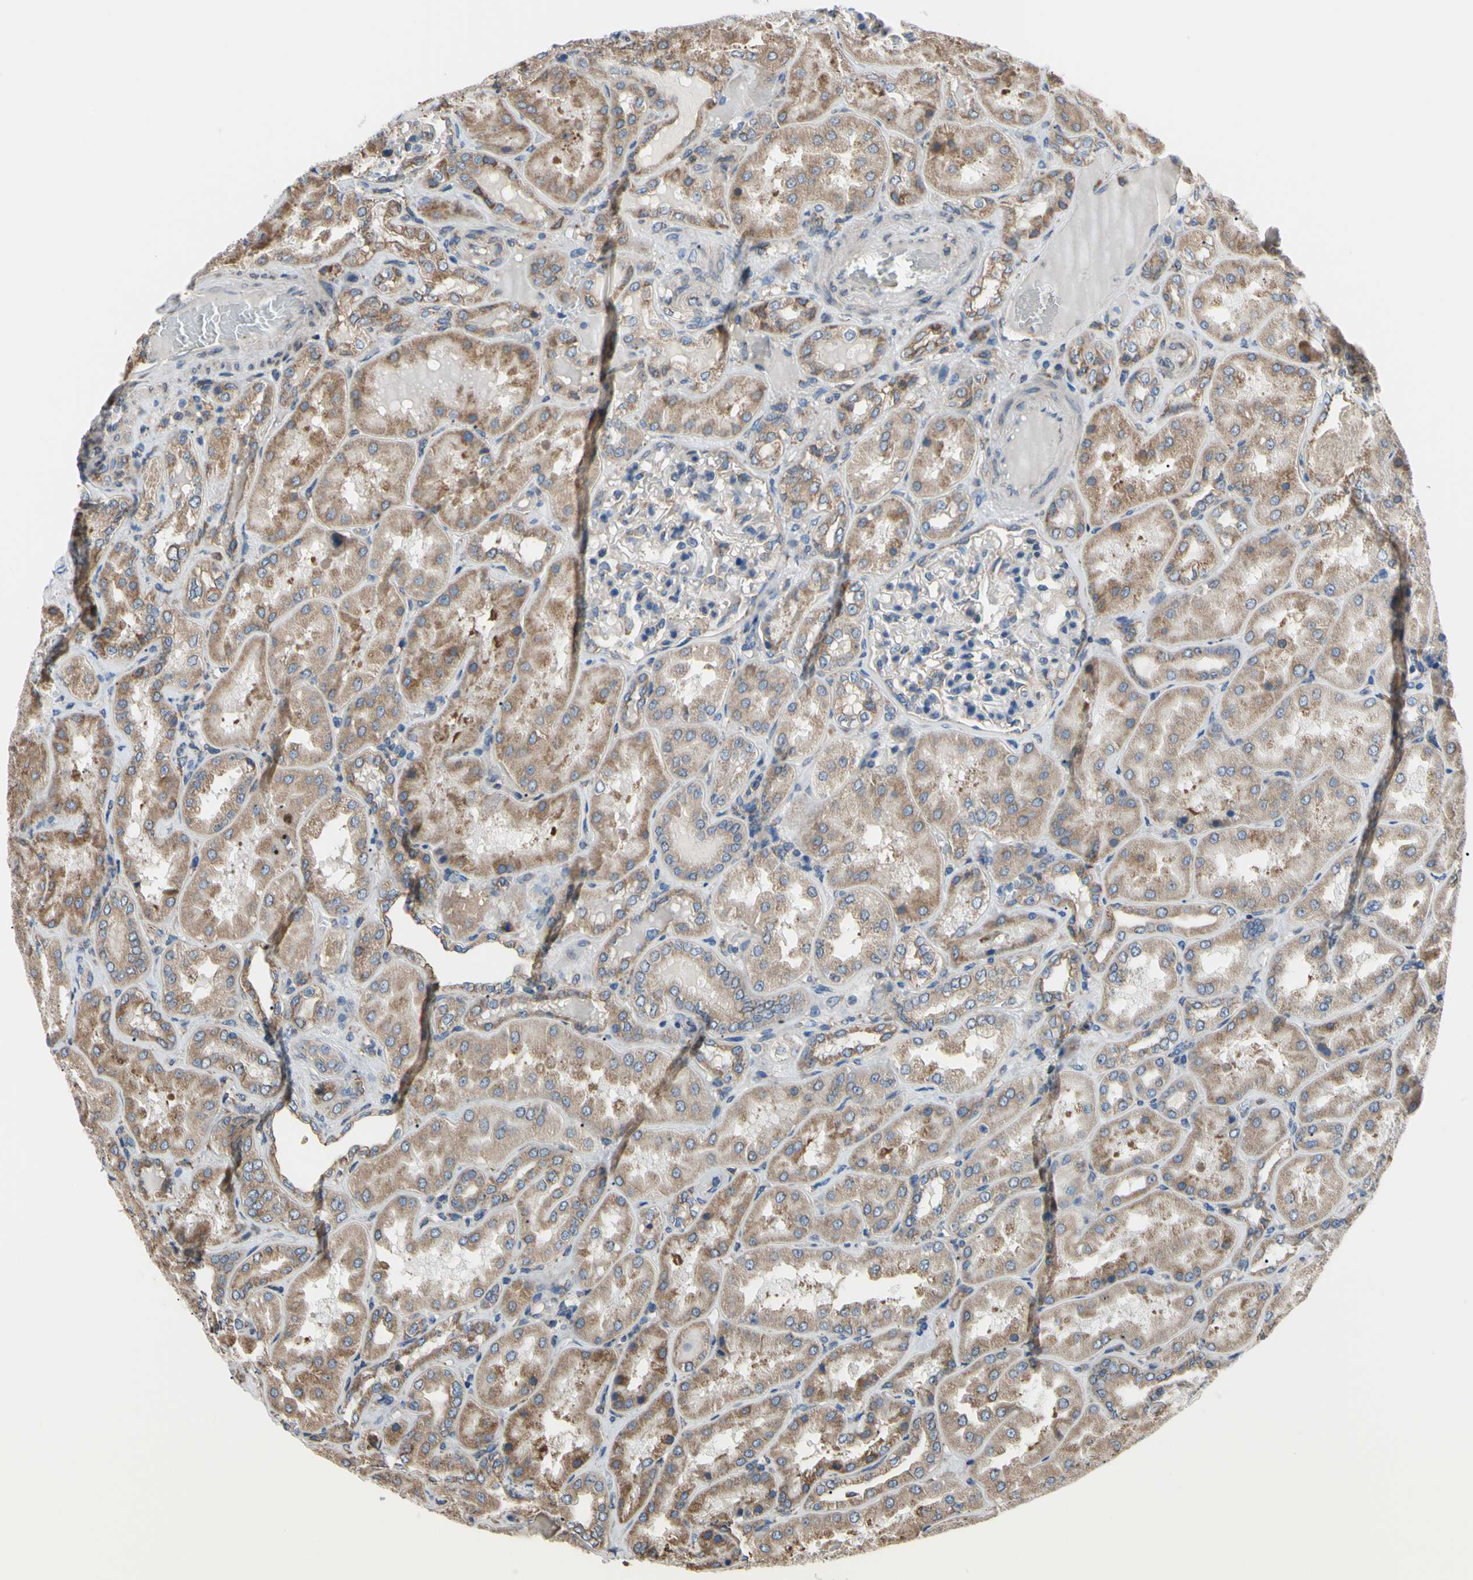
{"staining": {"intensity": "negative", "quantity": "none", "location": "none"}, "tissue": "kidney", "cell_type": "Cells in glomeruli", "image_type": "normal", "snomed": [{"axis": "morphology", "description": "Normal tissue, NOS"}, {"axis": "topography", "description": "Kidney"}], "caption": "Protein analysis of benign kidney demonstrates no significant staining in cells in glomeruli. Nuclei are stained in blue.", "gene": "BMF", "patient": {"sex": "female", "age": 56}}